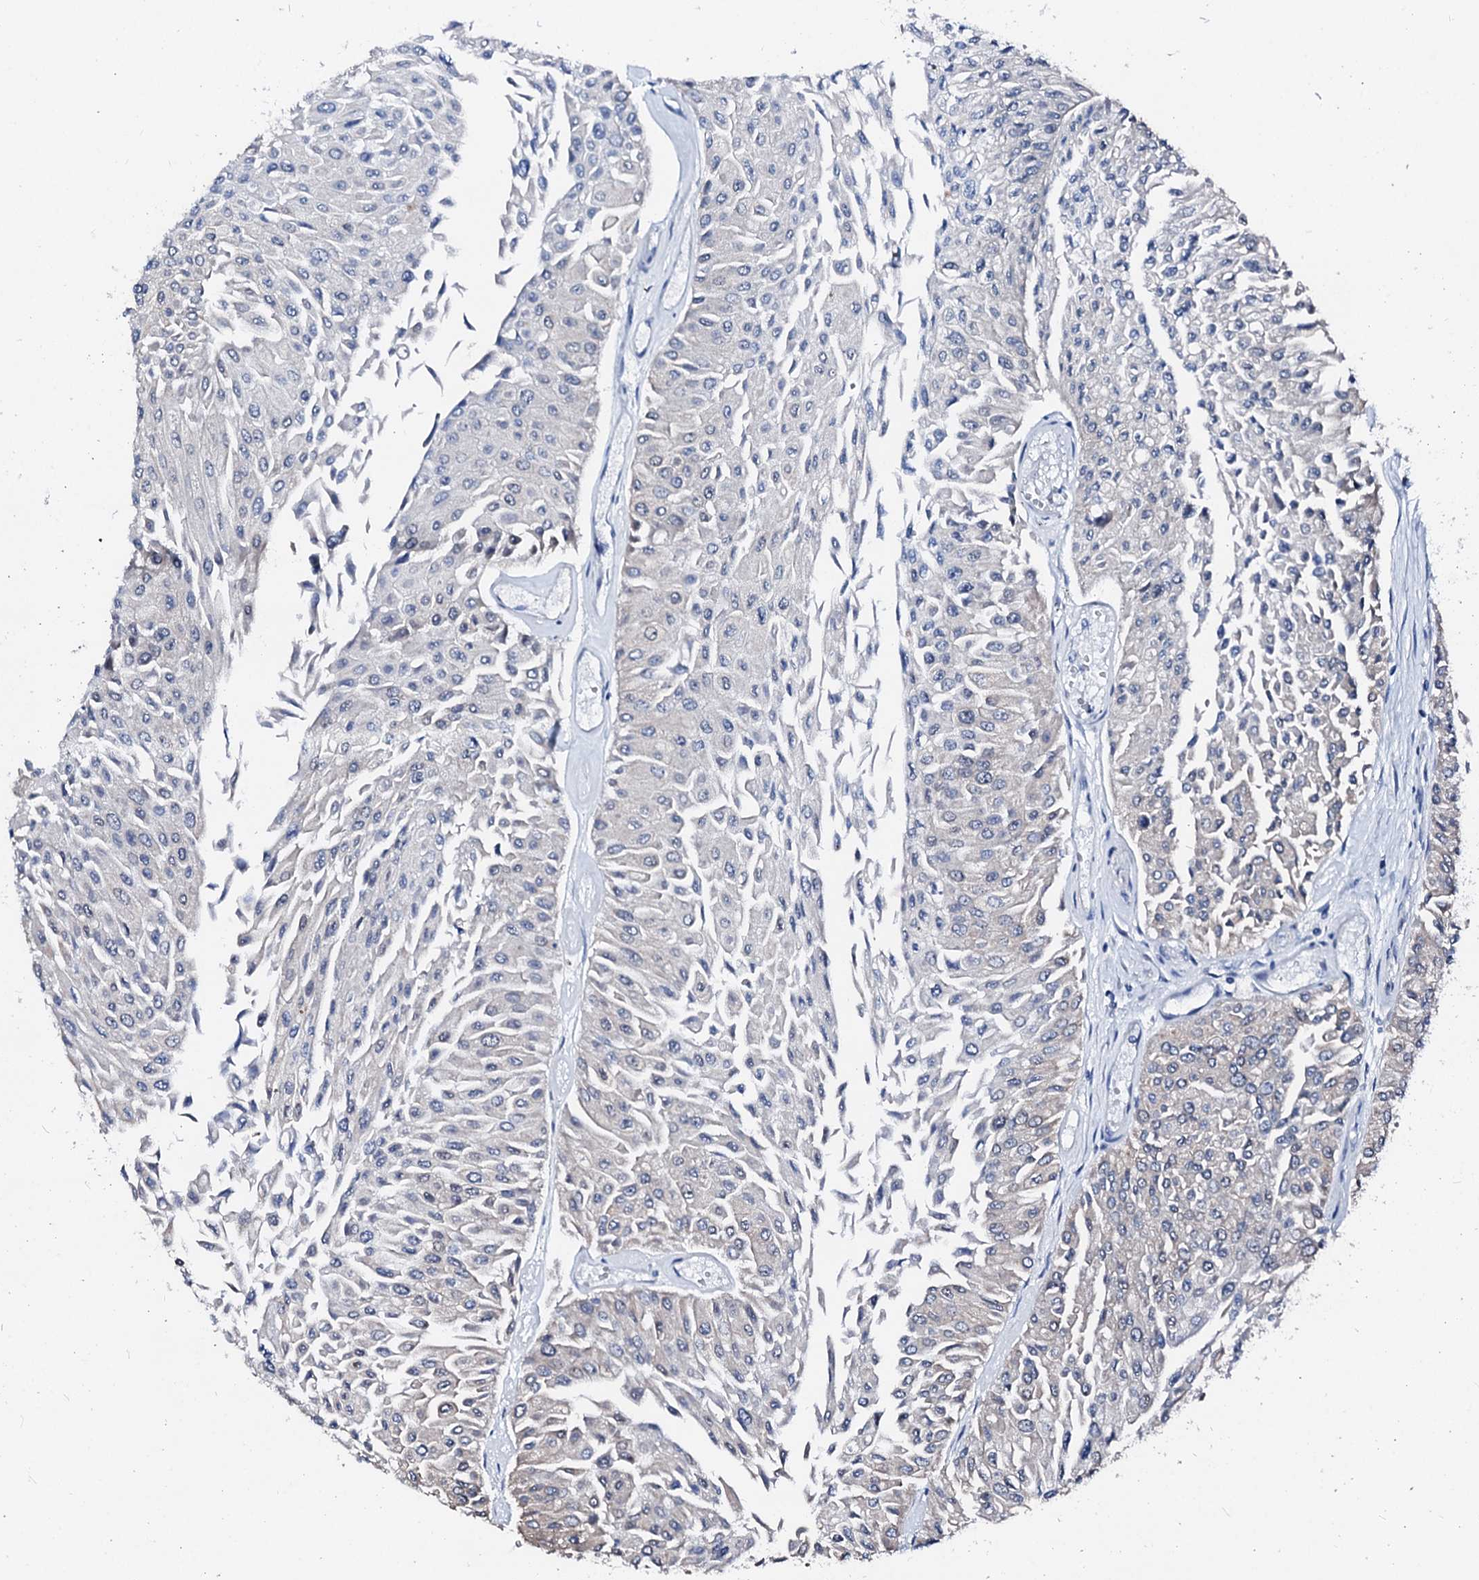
{"staining": {"intensity": "negative", "quantity": "none", "location": "none"}, "tissue": "urothelial cancer", "cell_type": "Tumor cells", "image_type": "cancer", "snomed": [{"axis": "morphology", "description": "Urothelial carcinoma, Low grade"}, {"axis": "topography", "description": "Urinary bladder"}], "caption": "The histopathology image shows no staining of tumor cells in low-grade urothelial carcinoma.", "gene": "CSN2", "patient": {"sex": "male", "age": 67}}